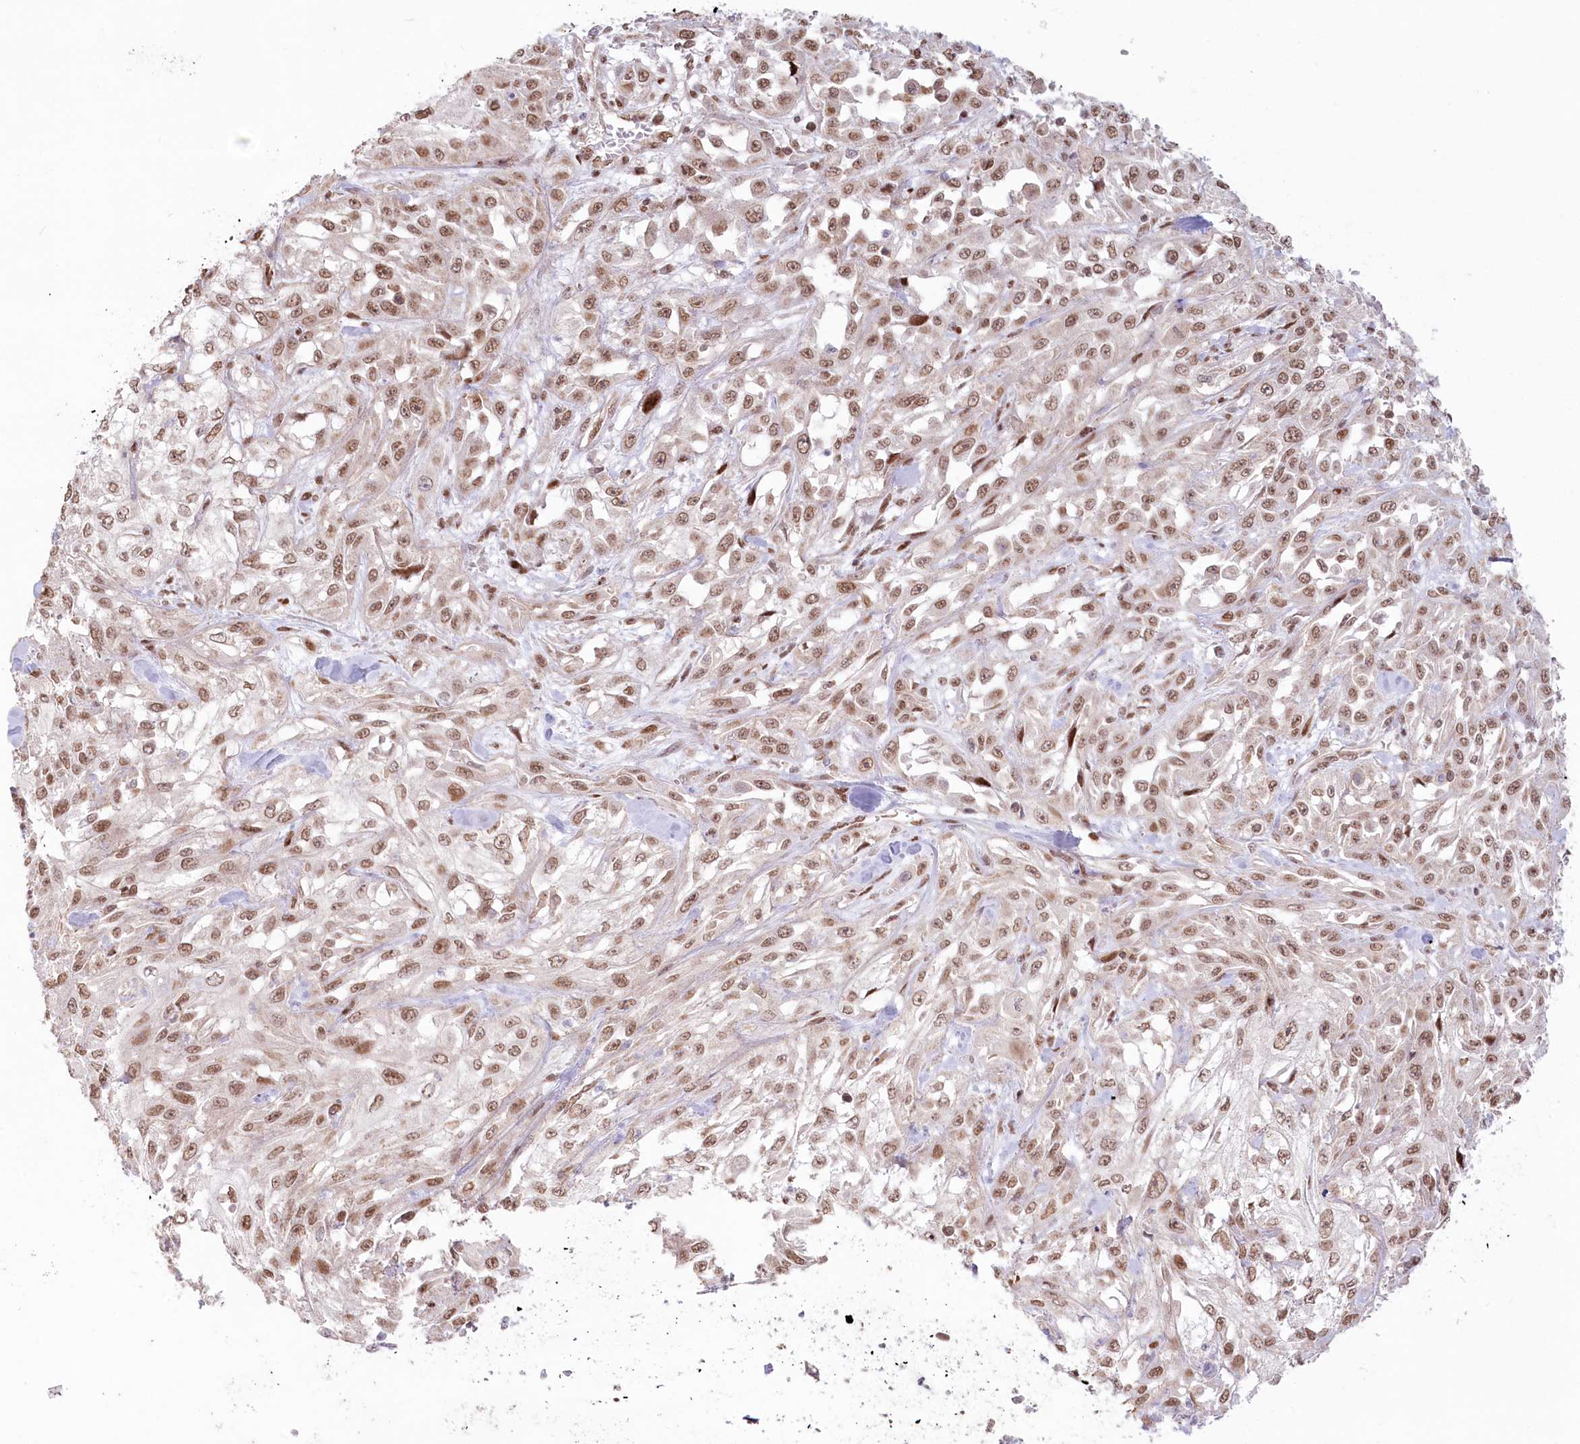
{"staining": {"intensity": "moderate", "quantity": ">75%", "location": "nuclear"}, "tissue": "skin cancer", "cell_type": "Tumor cells", "image_type": "cancer", "snomed": [{"axis": "morphology", "description": "Squamous cell carcinoma, NOS"}, {"axis": "morphology", "description": "Squamous cell carcinoma, metastatic, NOS"}, {"axis": "topography", "description": "Skin"}, {"axis": "topography", "description": "Lymph node"}], "caption": "A brown stain labels moderate nuclear staining of a protein in human squamous cell carcinoma (skin) tumor cells.", "gene": "PYURF", "patient": {"sex": "male", "age": 75}}